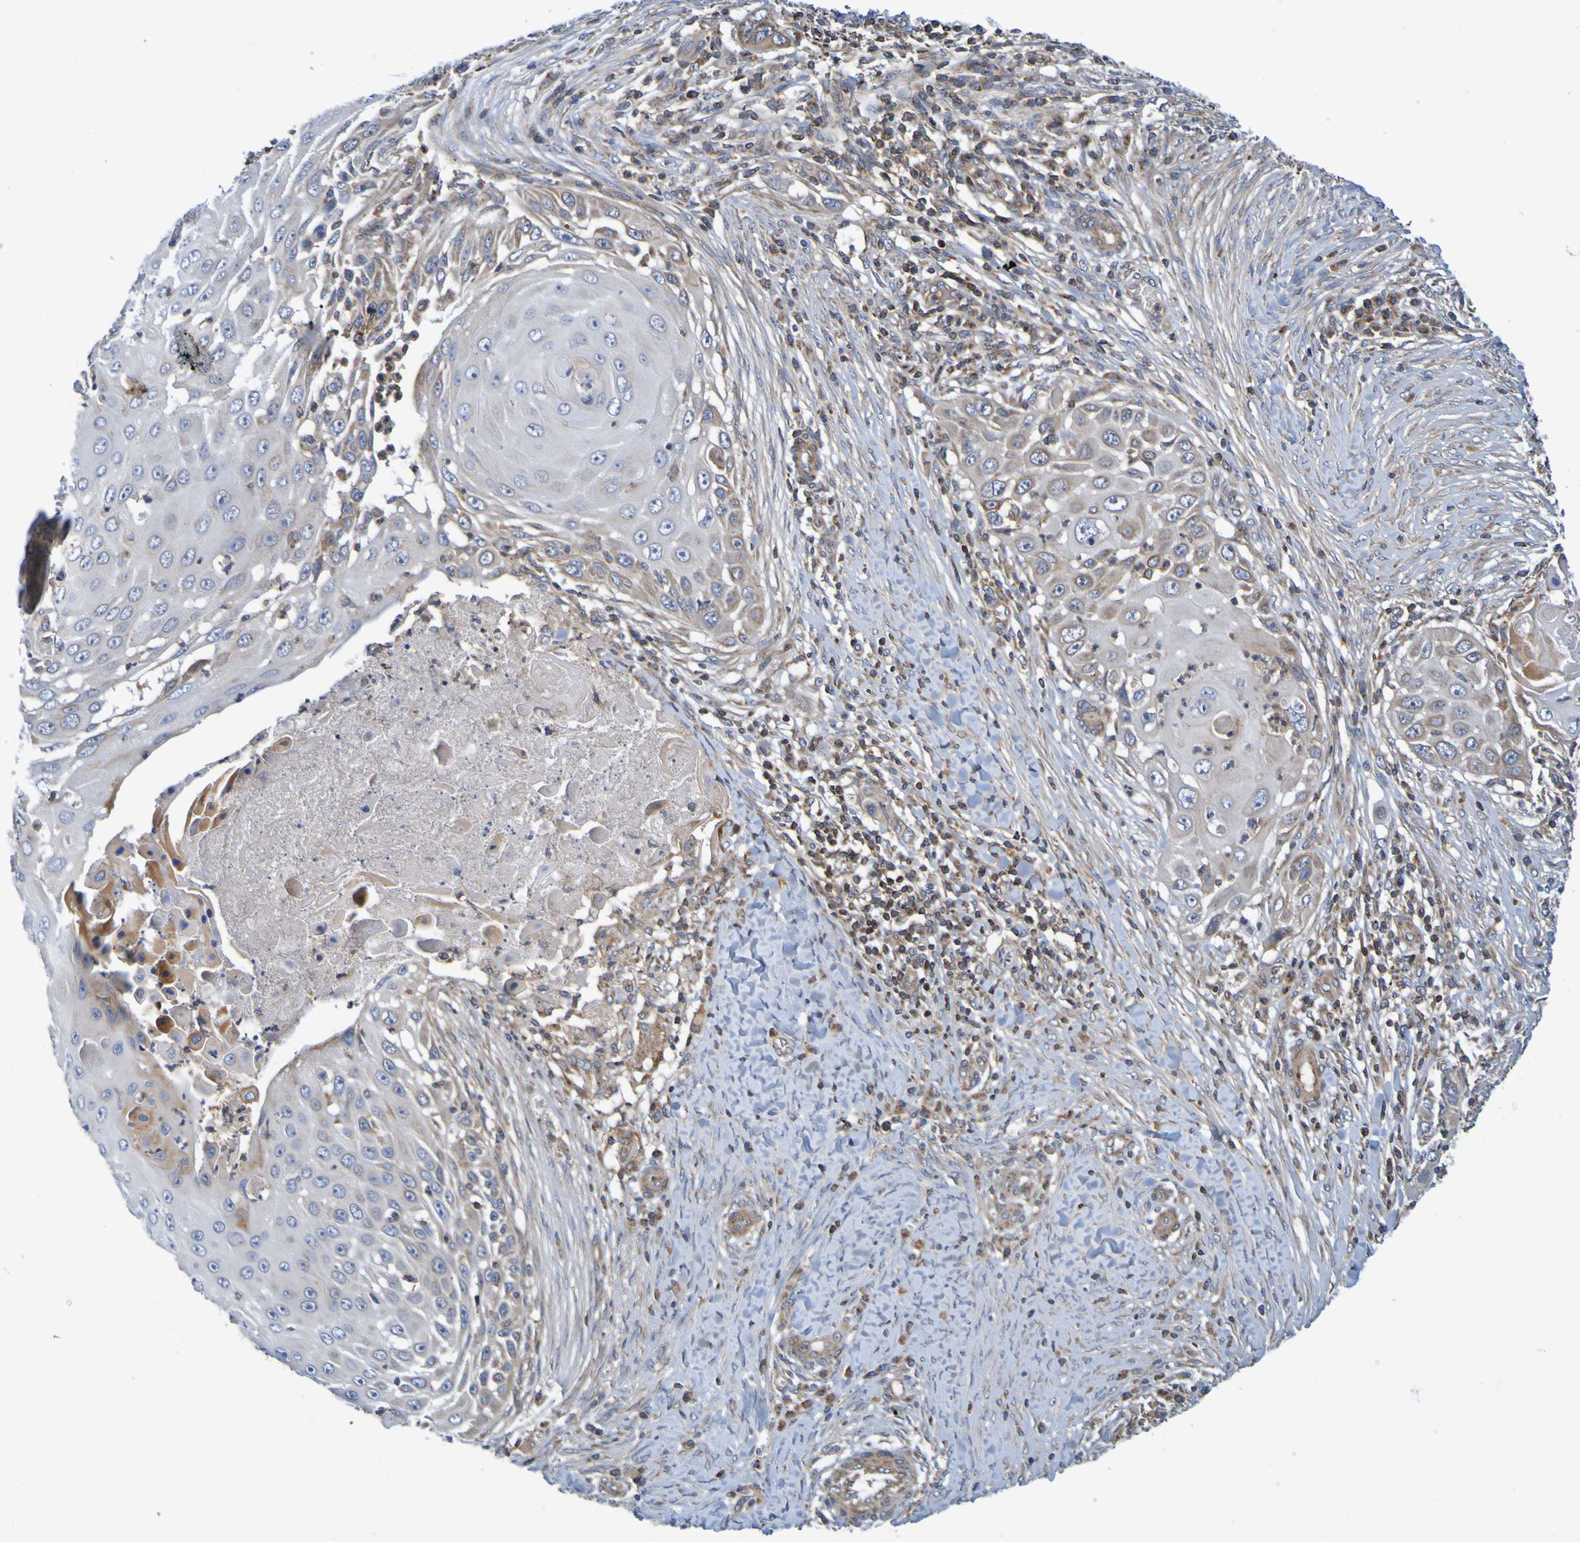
{"staining": {"intensity": "moderate", "quantity": "<25%", "location": "cytoplasmic/membranous"}, "tissue": "skin cancer", "cell_type": "Tumor cells", "image_type": "cancer", "snomed": [{"axis": "morphology", "description": "Squamous cell carcinoma, NOS"}, {"axis": "topography", "description": "Skin"}], "caption": "Immunohistochemical staining of human skin squamous cell carcinoma exhibits low levels of moderate cytoplasmic/membranous expression in approximately <25% of tumor cells.", "gene": "CCDC51", "patient": {"sex": "female", "age": 44}}